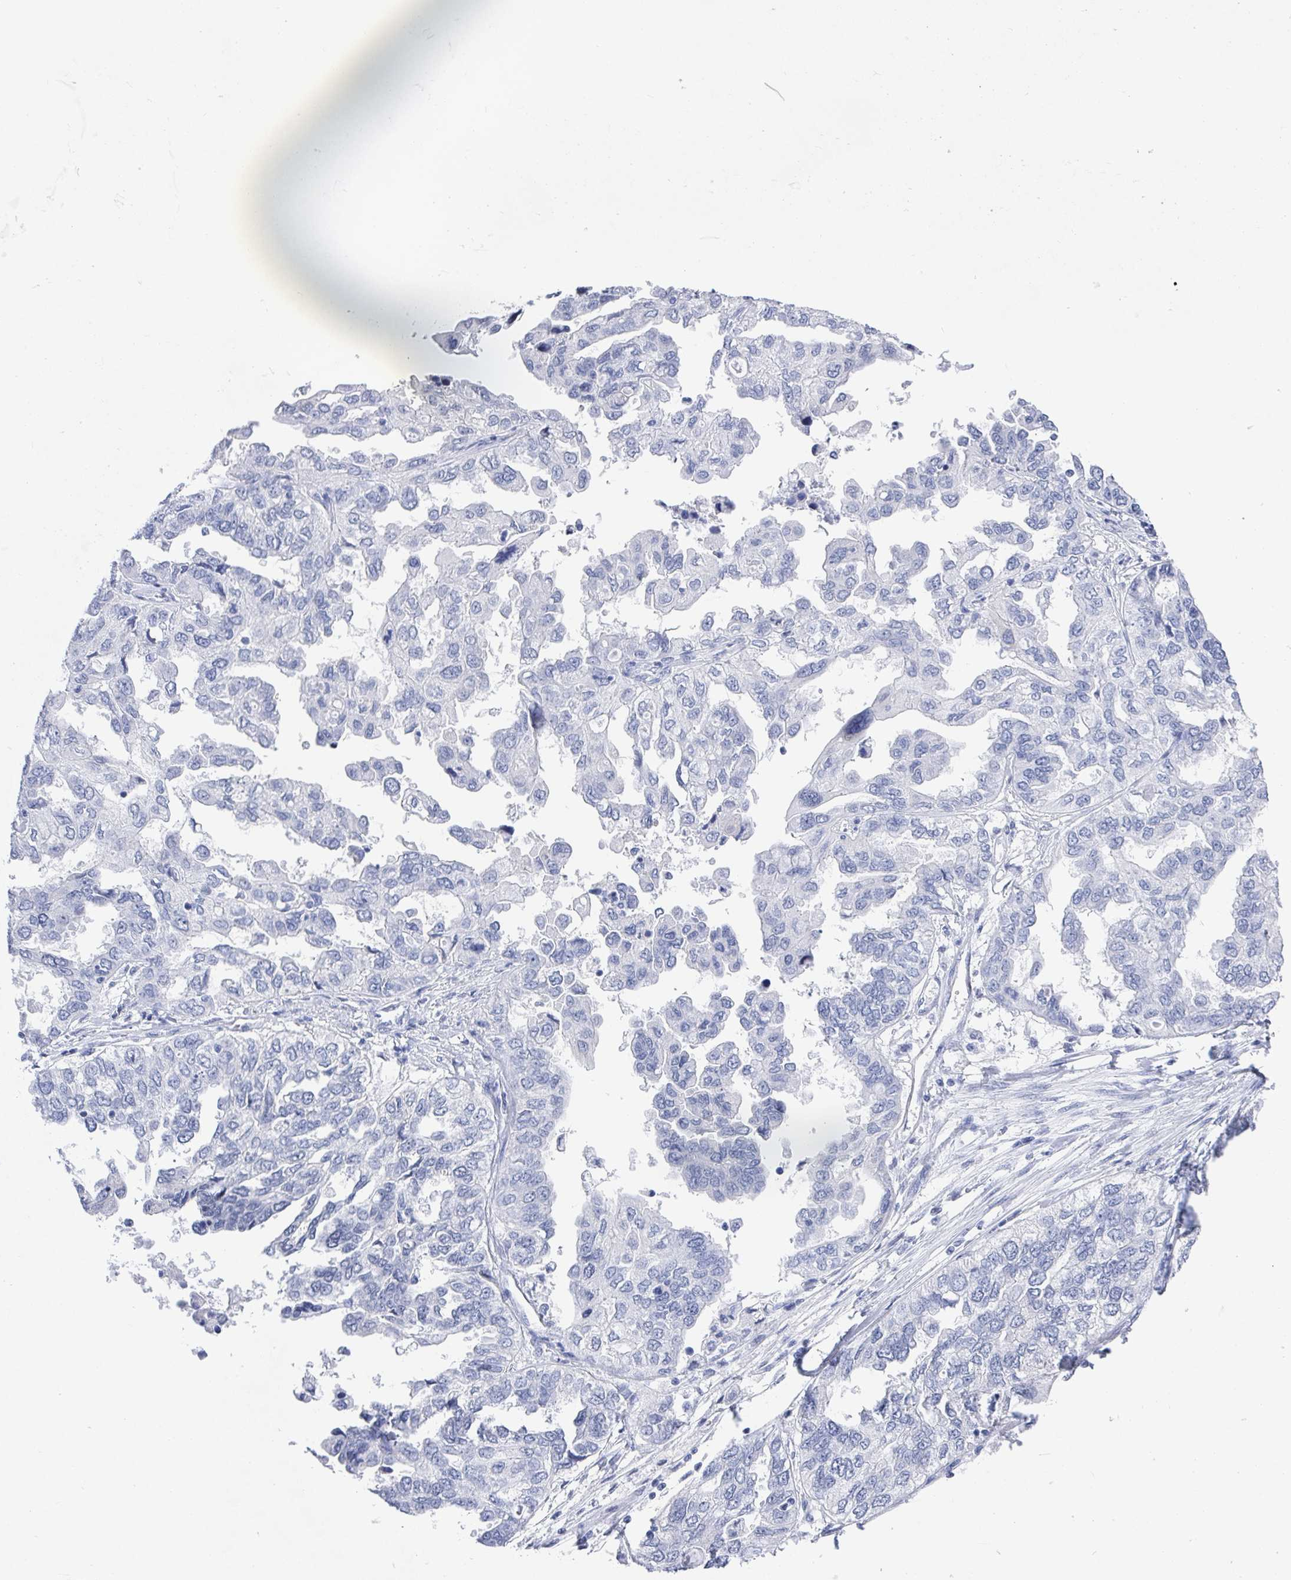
{"staining": {"intensity": "negative", "quantity": "none", "location": "none"}, "tissue": "ovarian cancer", "cell_type": "Tumor cells", "image_type": "cancer", "snomed": [{"axis": "morphology", "description": "Cystadenocarcinoma, serous, NOS"}, {"axis": "topography", "description": "Ovary"}], "caption": "Human ovarian cancer (serous cystadenocarcinoma) stained for a protein using immunohistochemistry displays no expression in tumor cells.", "gene": "CAMKV", "patient": {"sex": "female", "age": 53}}